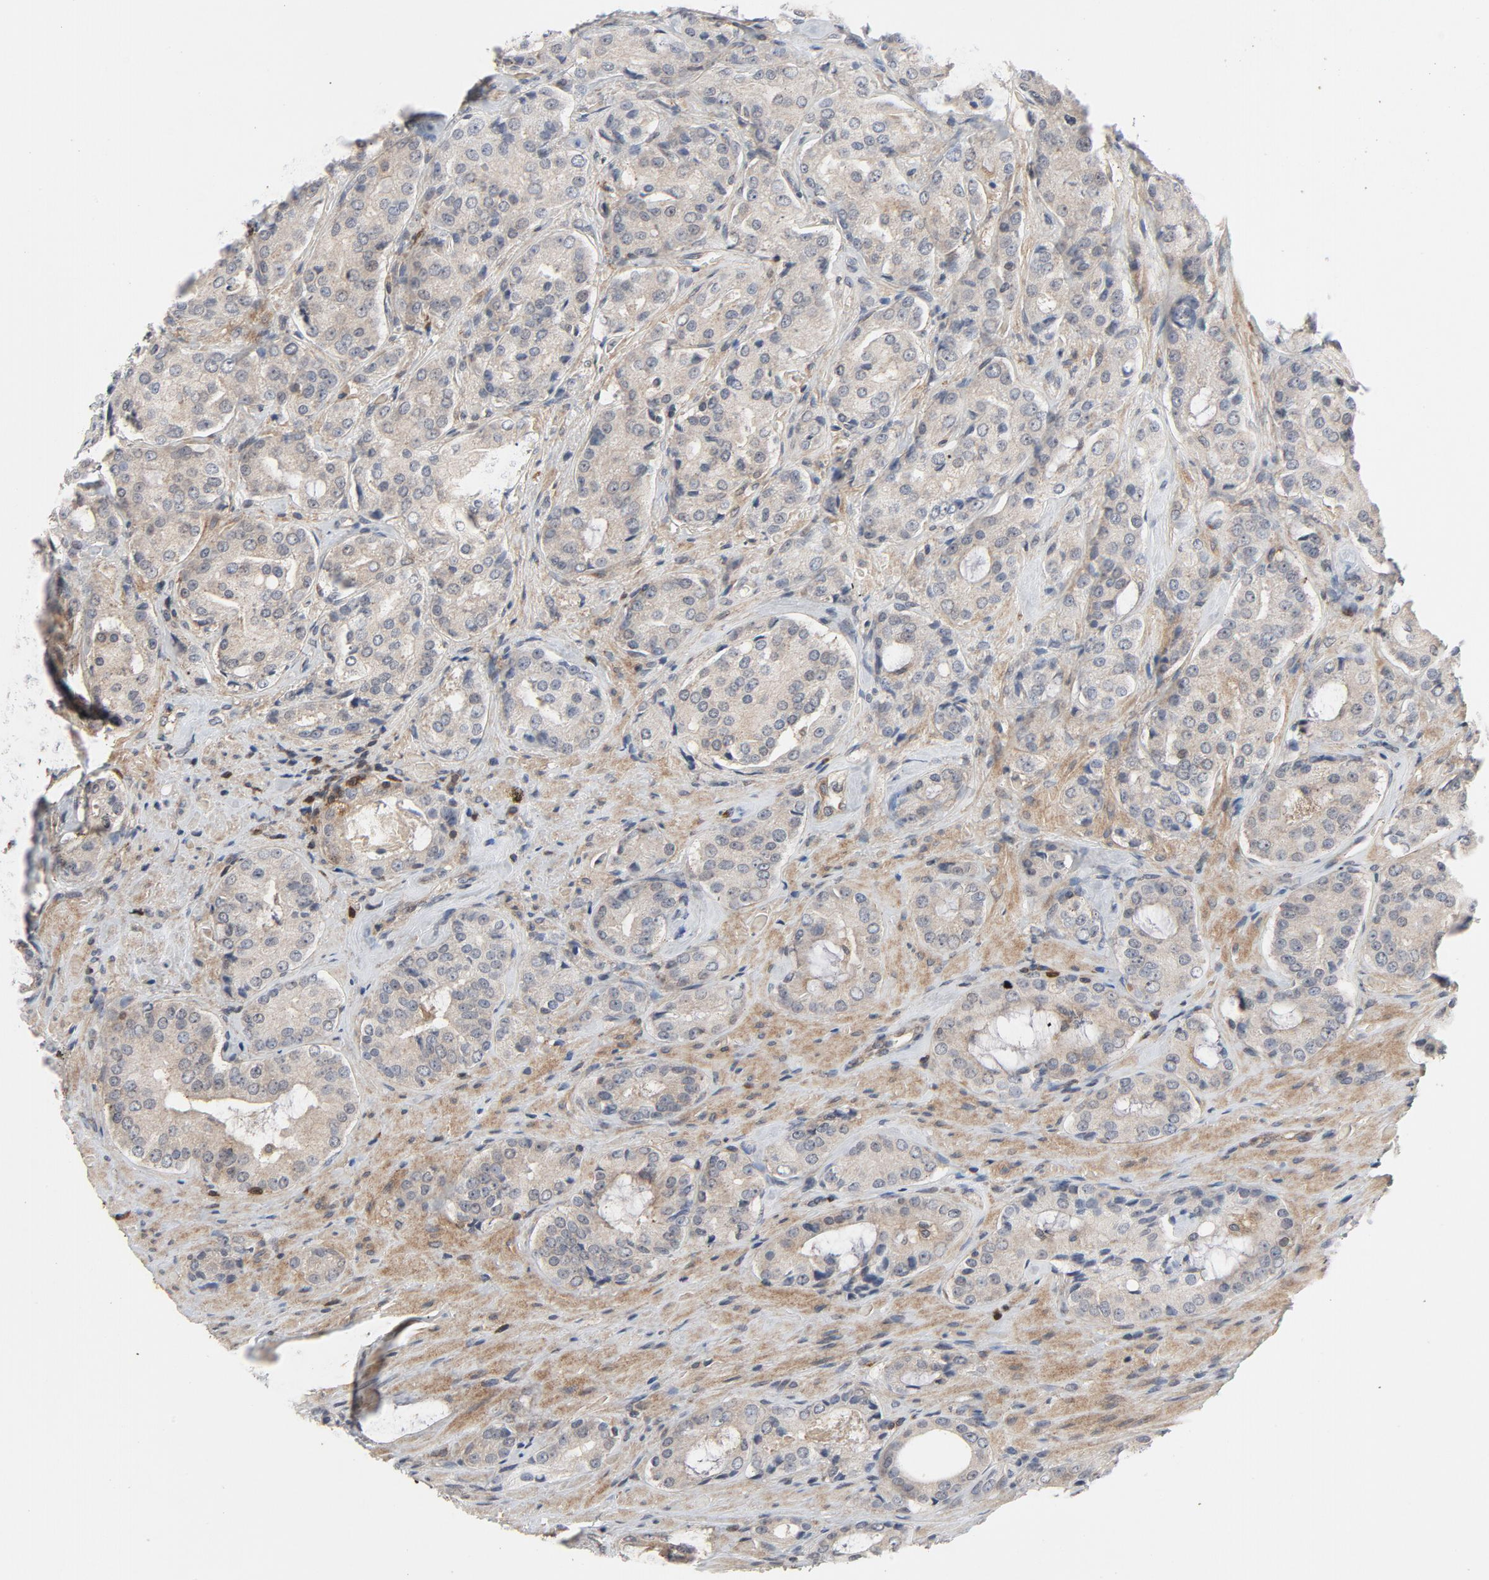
{"staining": {"intensity": "weak", "quantity": ">75%", "location": "cytoplasmic/membranous"}, "tissue": "prostate cancer", "cell_type": "Tumor cells", "image_type": "cancer", "snomed": [{"axis": "morphology", "description": "Adenocarcinoma, High grade"}, {"axis": "topography", "description": "Prostate"}], "caption": "Protein expression analysis of prostate cancer displays weak cytoplasmic/membranous staining in approximately >75% of tumor cells.", "gene": "TRADD", "patient": {"sex": "male", "age": 72}}